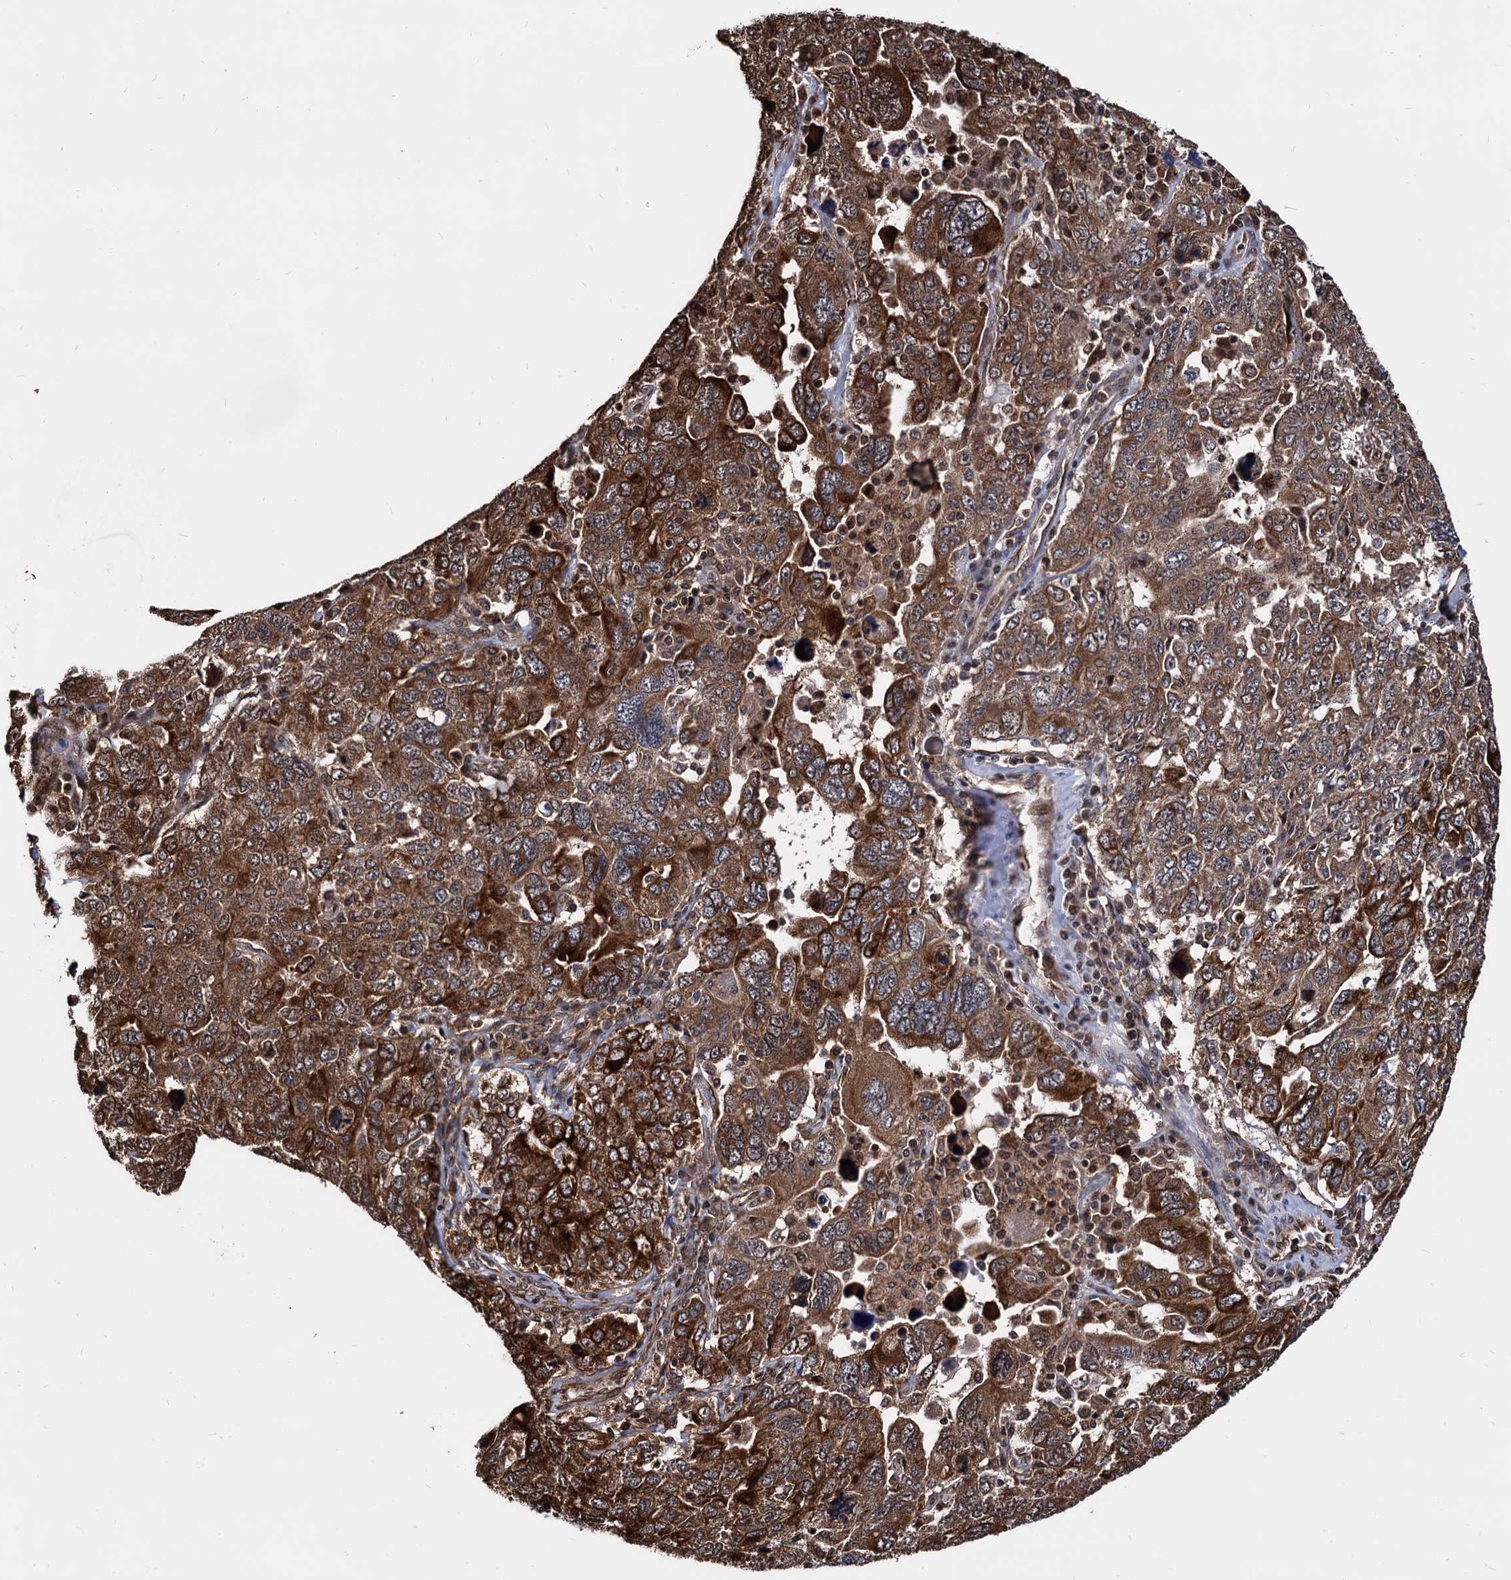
{"staining": {"intensity": "strong", "quantity": ">75%", "location": "cytoplasmic/membranous"}, "tissue": "ovarian cancer", "cell_type": "Tumor cells", "image_type": "cancer", "snomed": [{"axis": "morphology", "description": "Carcinoma, endometroid"}, {"axis": "topography", "description": "Ovary"}], "caption": "The image displays immunohistochemical staining of ovarian endometroid carcinoma. There is strong cytoplasmic/membranous expression is present in approximately >75% of tumor cells. The protein of interest is stained brown, and the nuclei are stained in blue (DAB (3,3'-diaminobenzidine) IHC with brightfield microscopy, high magnification).", "gene": "ANKRD12", "patient": {"sex": "female", "age": 62}}